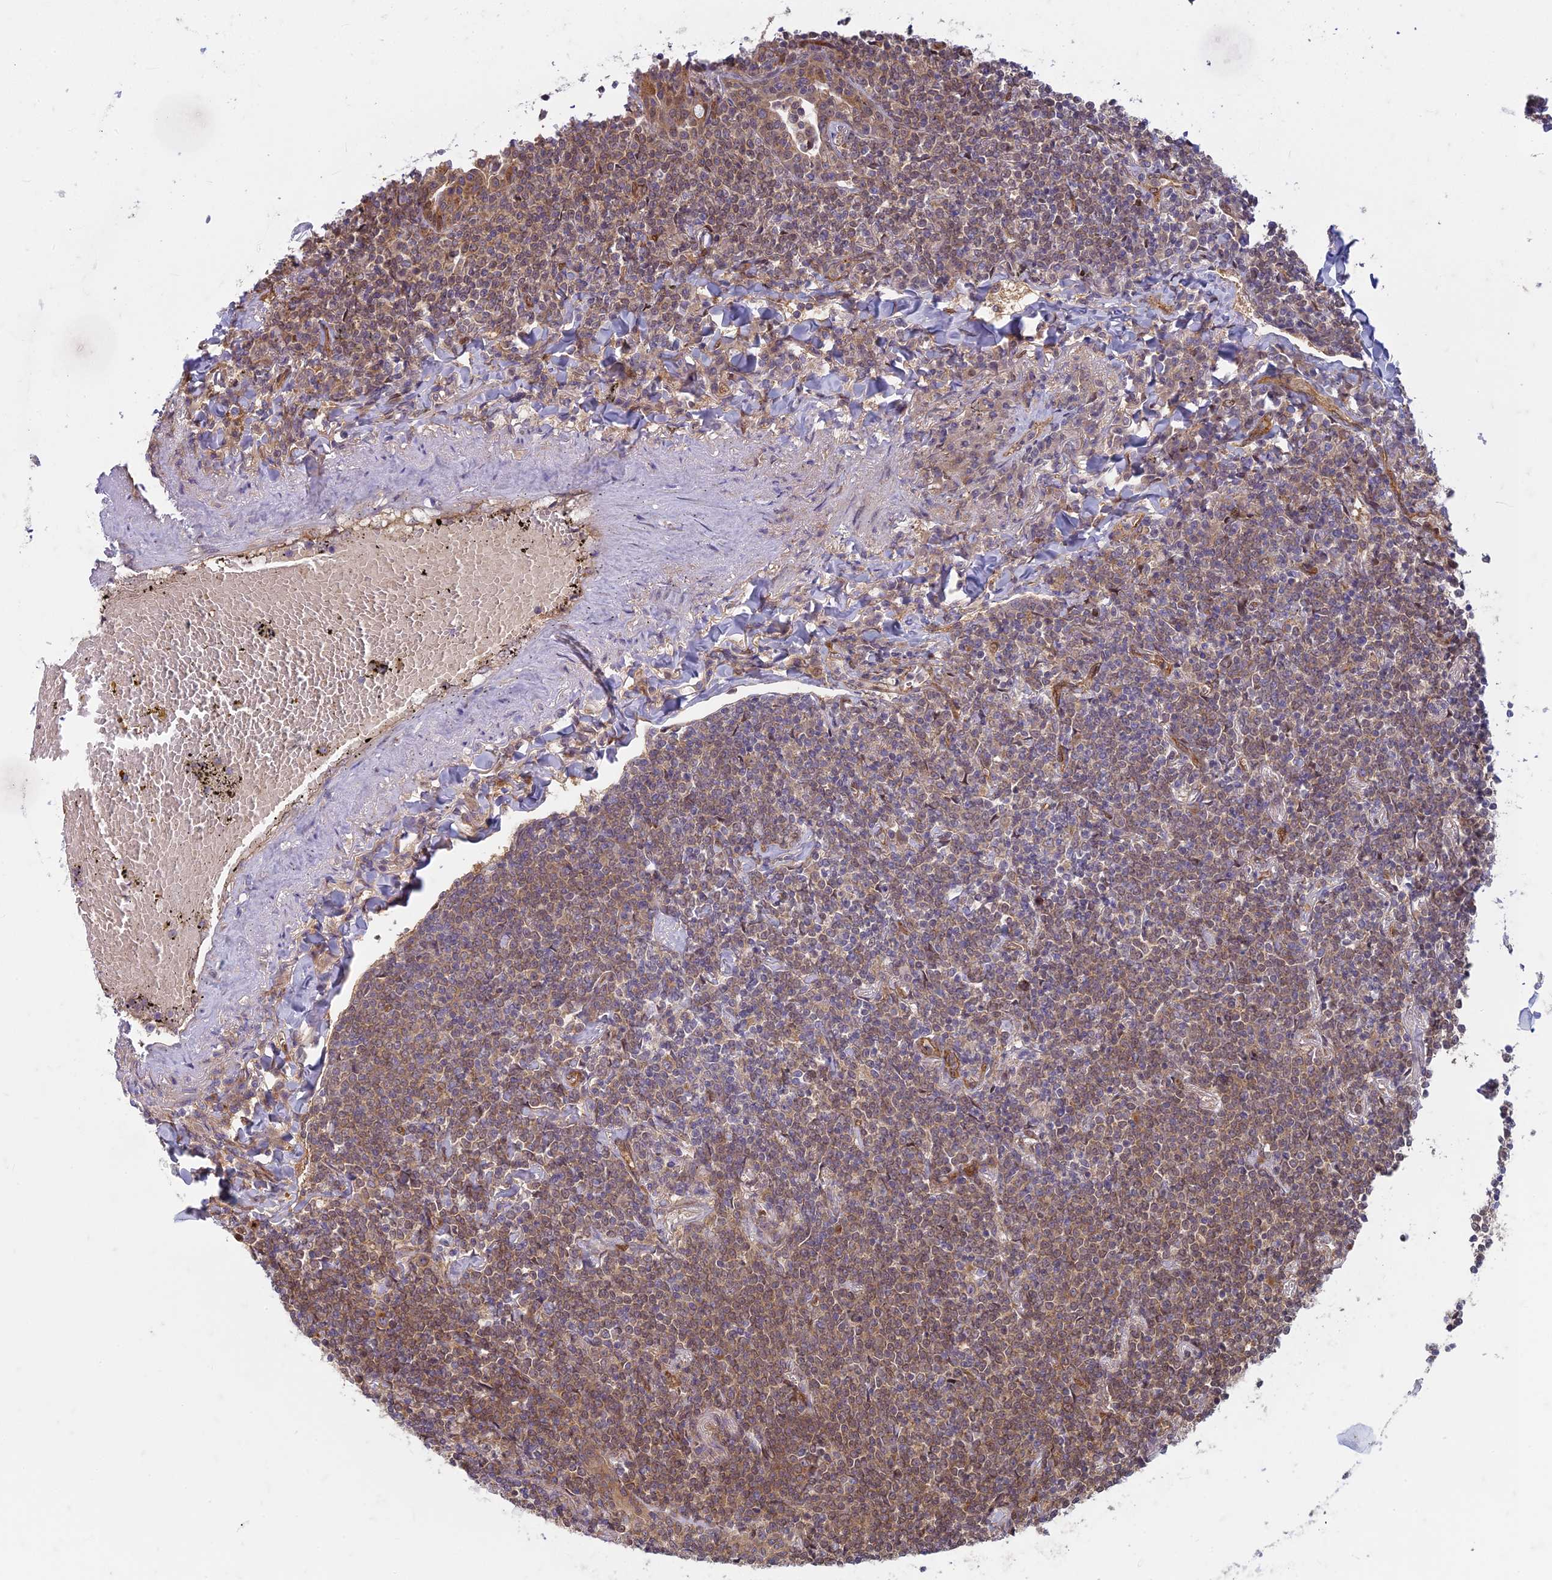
{"staining": {"intensity": "moderate", "quantity": "25%-75%", "location": "cytoplasmic/membranous"}, "tissue": "lymphoma", "cell_type": "Tumor cells", "image_type": "cancer", "snomed": [{"axis": "morphology", "description": "Malignant lymphoma, non-Hodgkin's type, Low grade"}, {"axis": "topography", "description": "Lung"}], "caption": "Protein analysis of low-grade malignant lymphoma, non-Hodgkin's type tissue displays moderate cytoplasmic/membranous positivity in approximately 25%-75% of tumor cells.", "gene": "TCF25", "patient": {"sex": "female", "age": 71}}